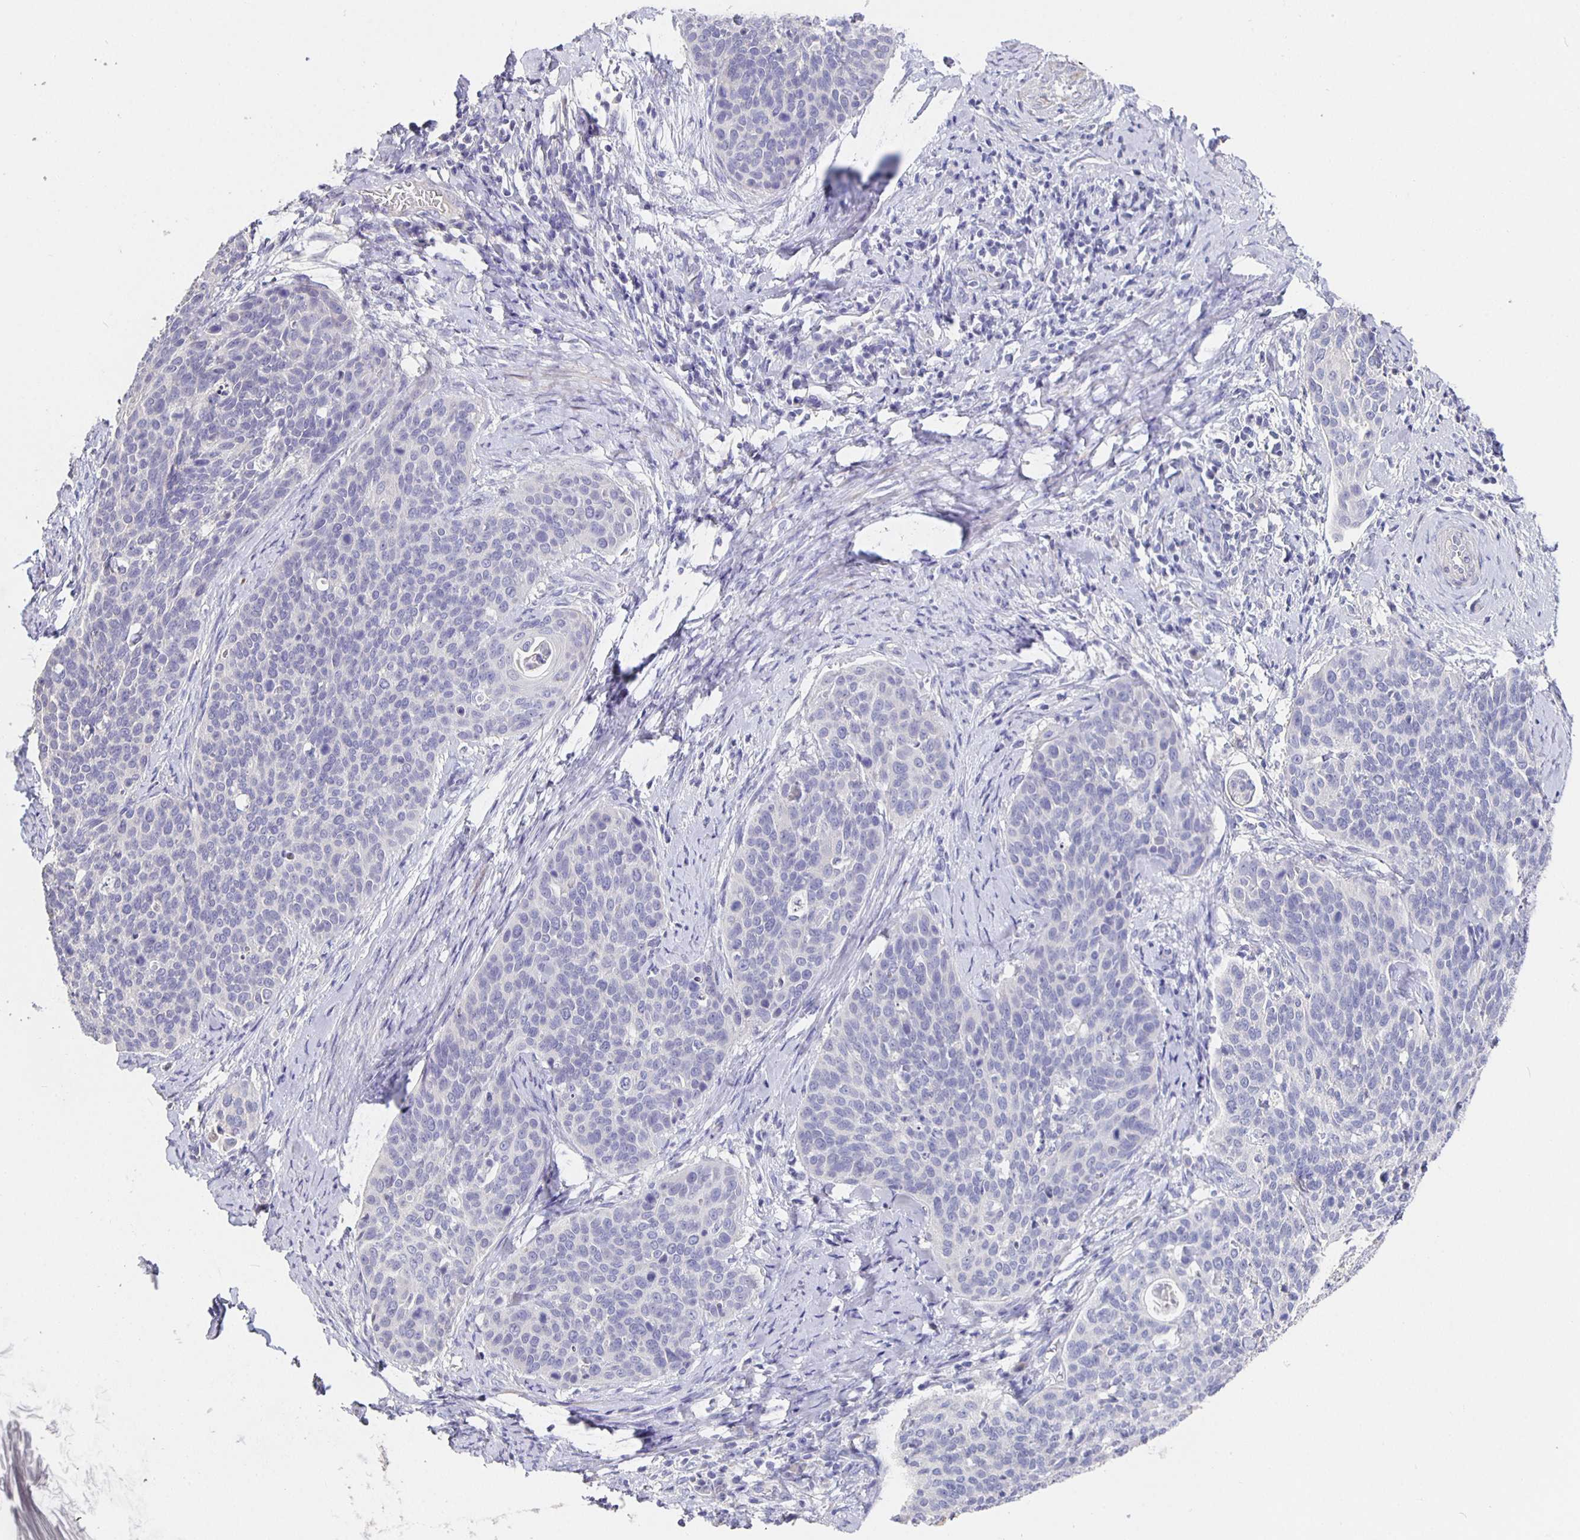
{"staining": {"intensity": "negative", "quantity": "none", "location": "none"}, "tissue": "cervical cancer", "cell_type": "Tumor cells", "image_type": "cancer", "snomed": [{"axis": "morphology", "description": "Squamous cell carcinoma, NOS"}, {"axis": "topography", "description": "Cervix"}], "caption": "Tumor cells are negative for brown protein staining in cervical cancer. (DAB (3,3'-diaminobenzidine) immunohistochemistry (IHC) with hematoxylin counter stain).", "gene": "CFAP74", "patient": {"sex": "female", "age": 69}}